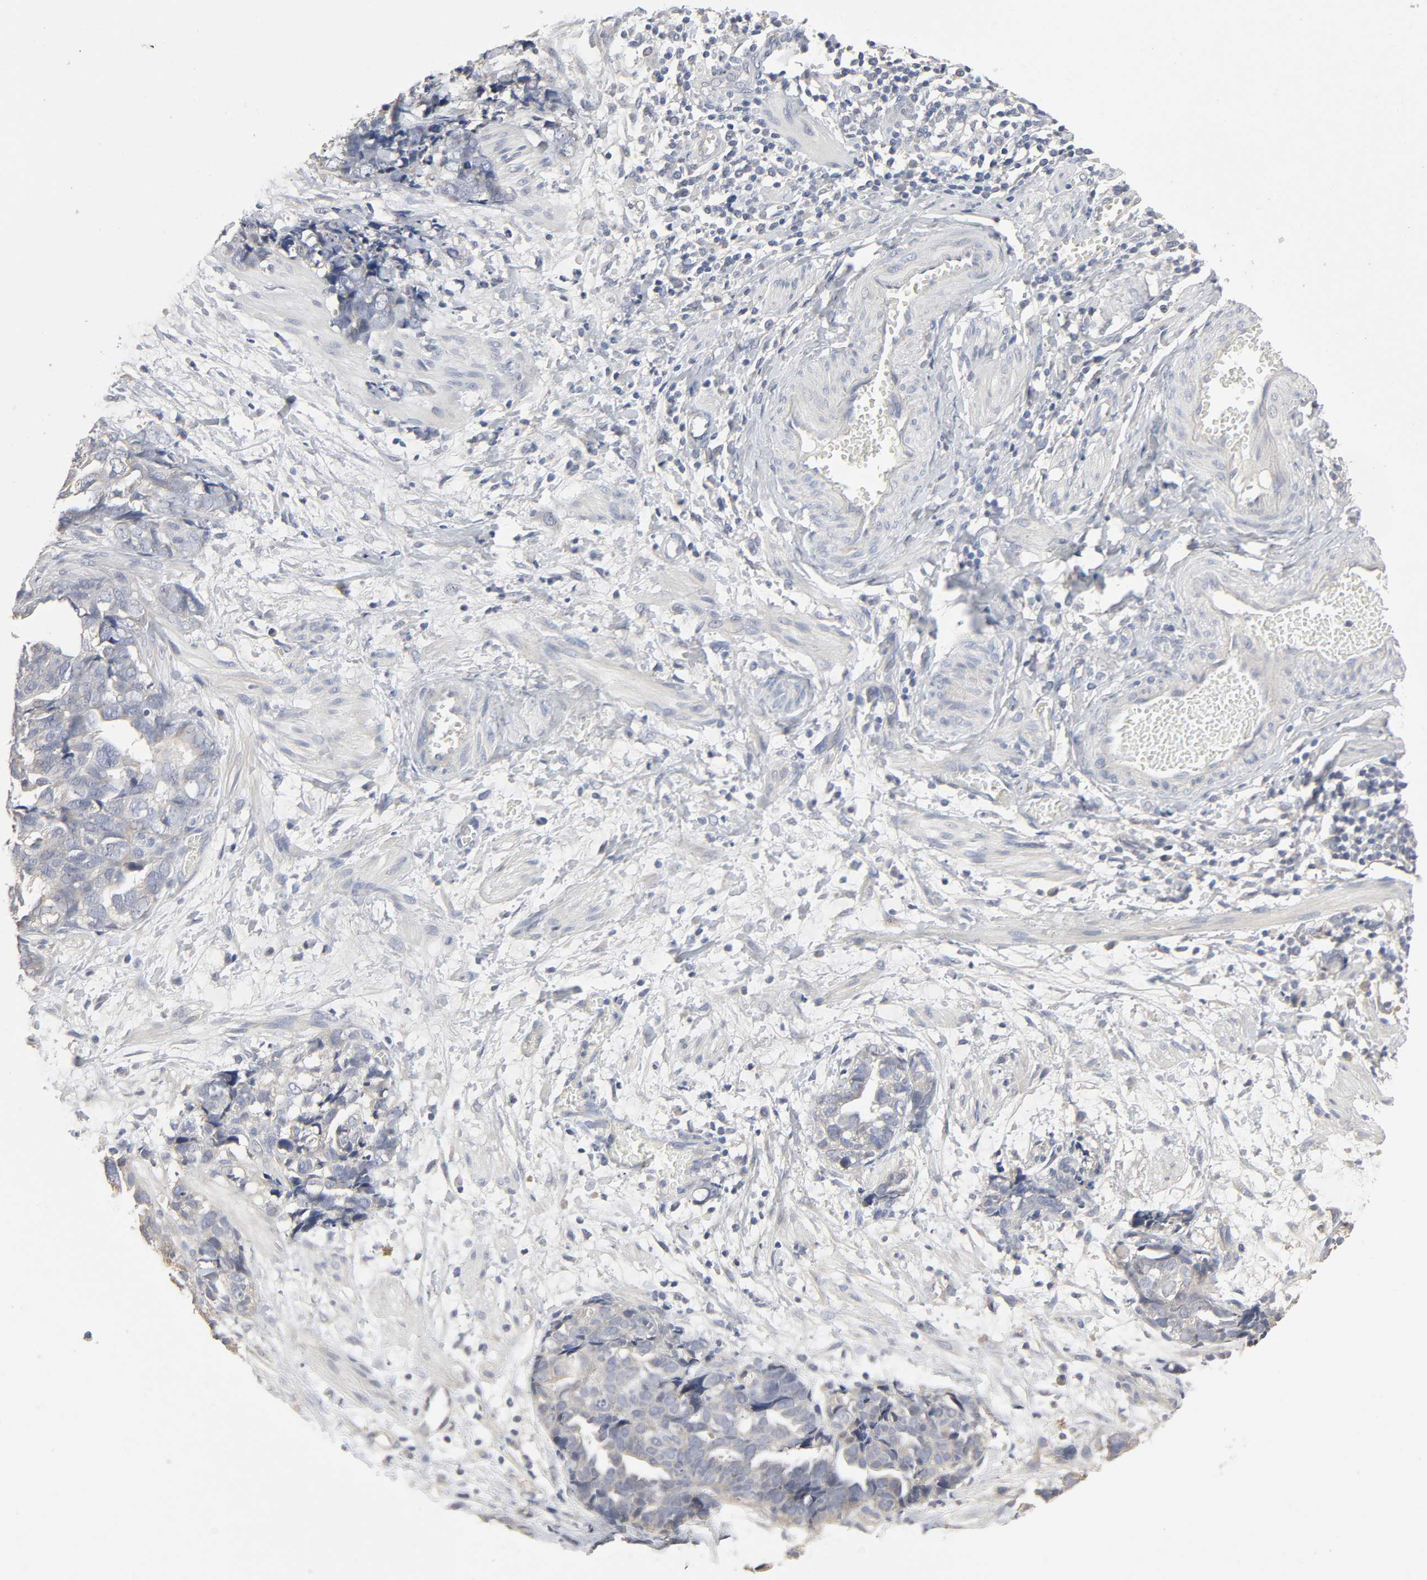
{"staining": {"intensity": "negative", "quantity": "none", "location": "none"}, "tissue": "ovarian cancer", "cell_type": "Tumor cells", "image_type": "cancer", "snomed": [{"axis": "morphology", "description": "Normal tissue, NOS"}, {"axis": "morphology", "description": "Cystadenocarcinoma, serous, NOS"}, {"axis": "topography", "description": "Fallopian tube"}, {"axis": "topography", "description": "Ovary"}], "caption": "The IHC photomicrograph has no significant staining in tumor cells of ovarian serous cystadenocarcinoma tissue.", "gene": "SLC10A2", "patient": {"sex": "female", "age": 56}}